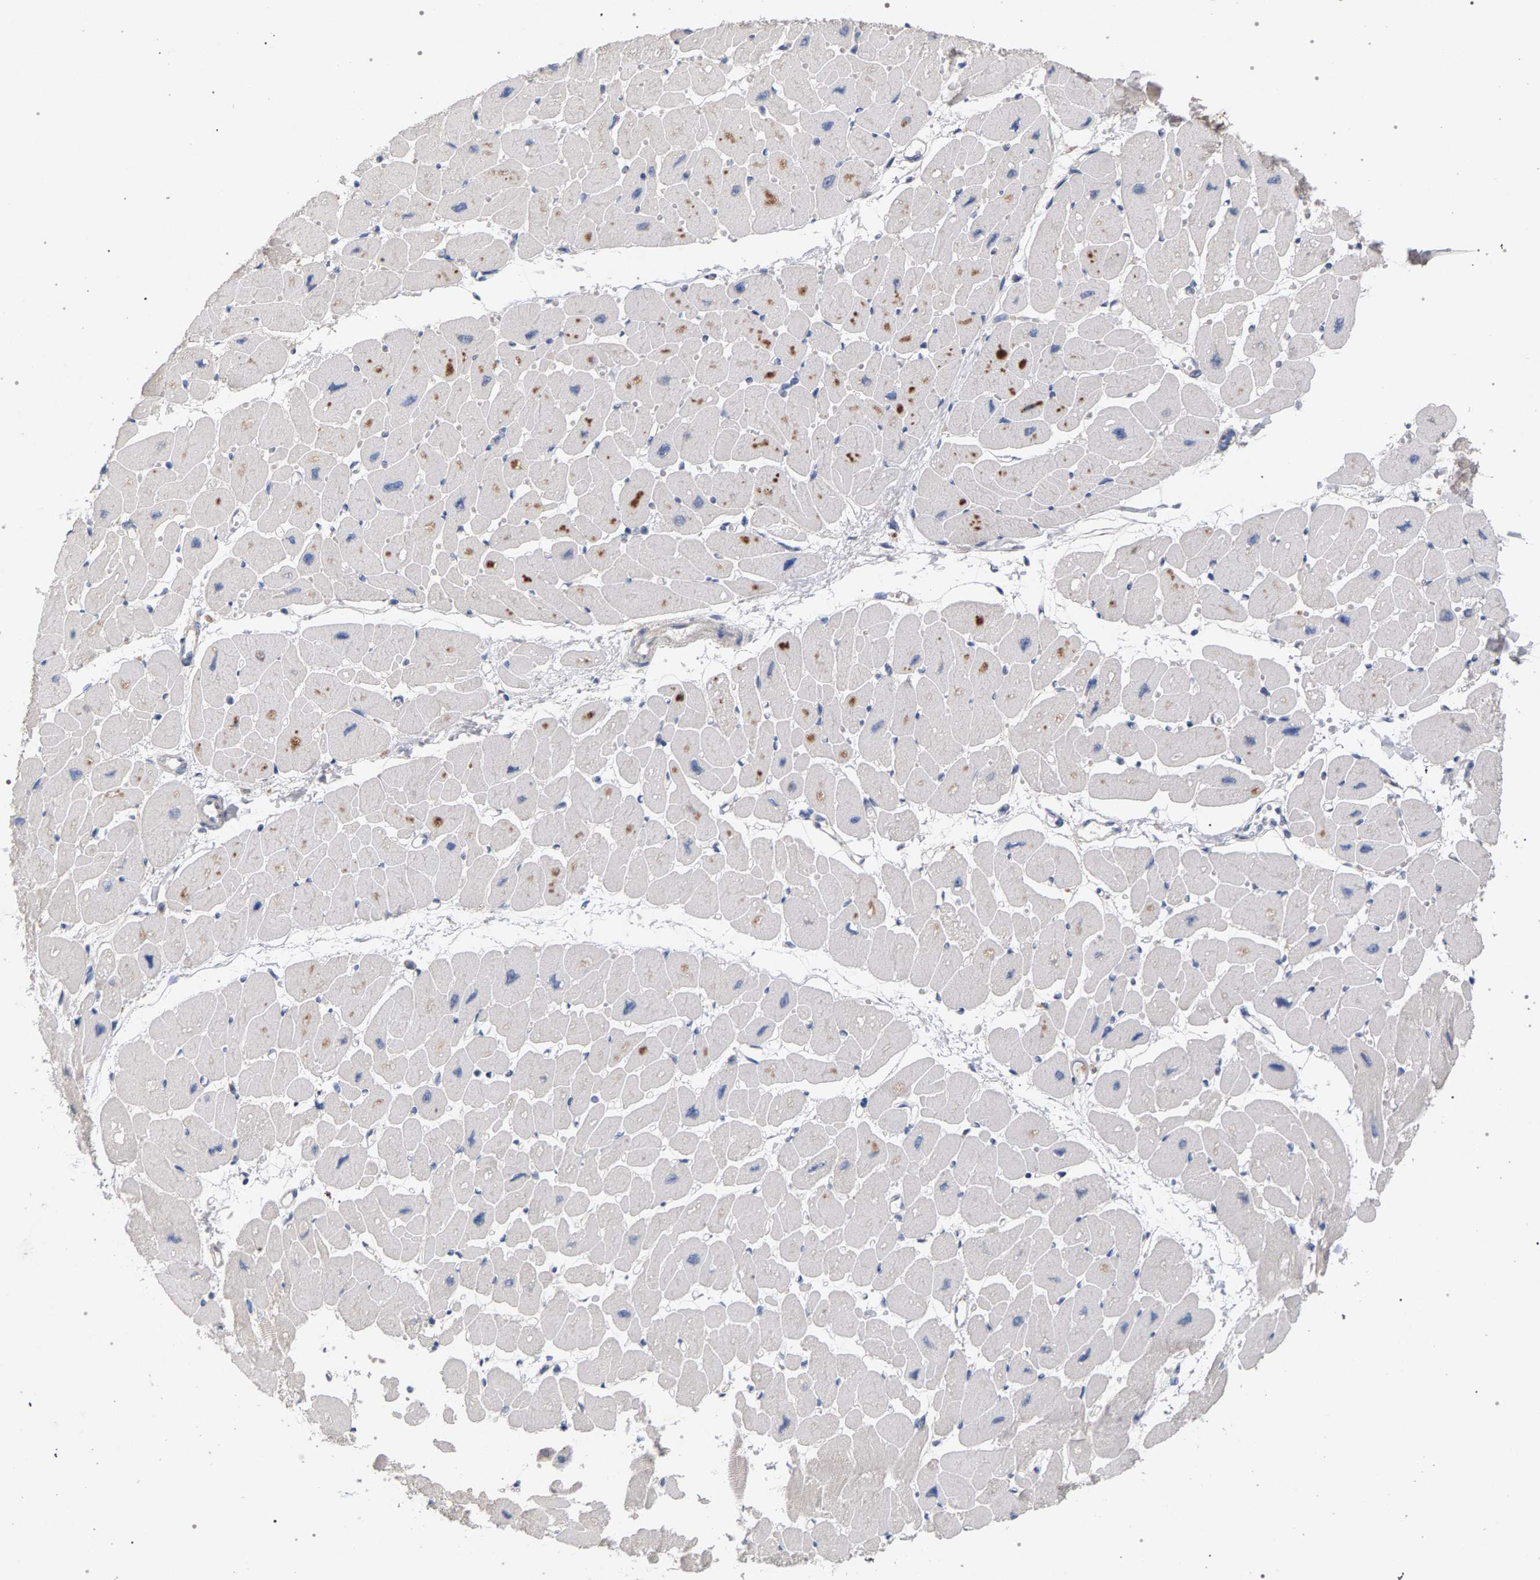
{"staining": {"intensity": "moderate", "quantity": "25%-75%", "location": "cytoplasmic/membranous"}, "tissue": "heart muscle", "cell_type": "Cardiomyocytes", "image_type": "normal", "snomed": [{"axis": "morphology", "description": "Normal tissue, NOS"}, {"axis": "topography", "description": "Heart"}], "caption": "The photomicrograph demonstrates a brown stain indicating the presence of a protein in the cytoplasmic/membranous of cardiomyocytes in heart muscle.", "gene": "MAMDC2", "patient": {"sex": "female", "age": 54}}